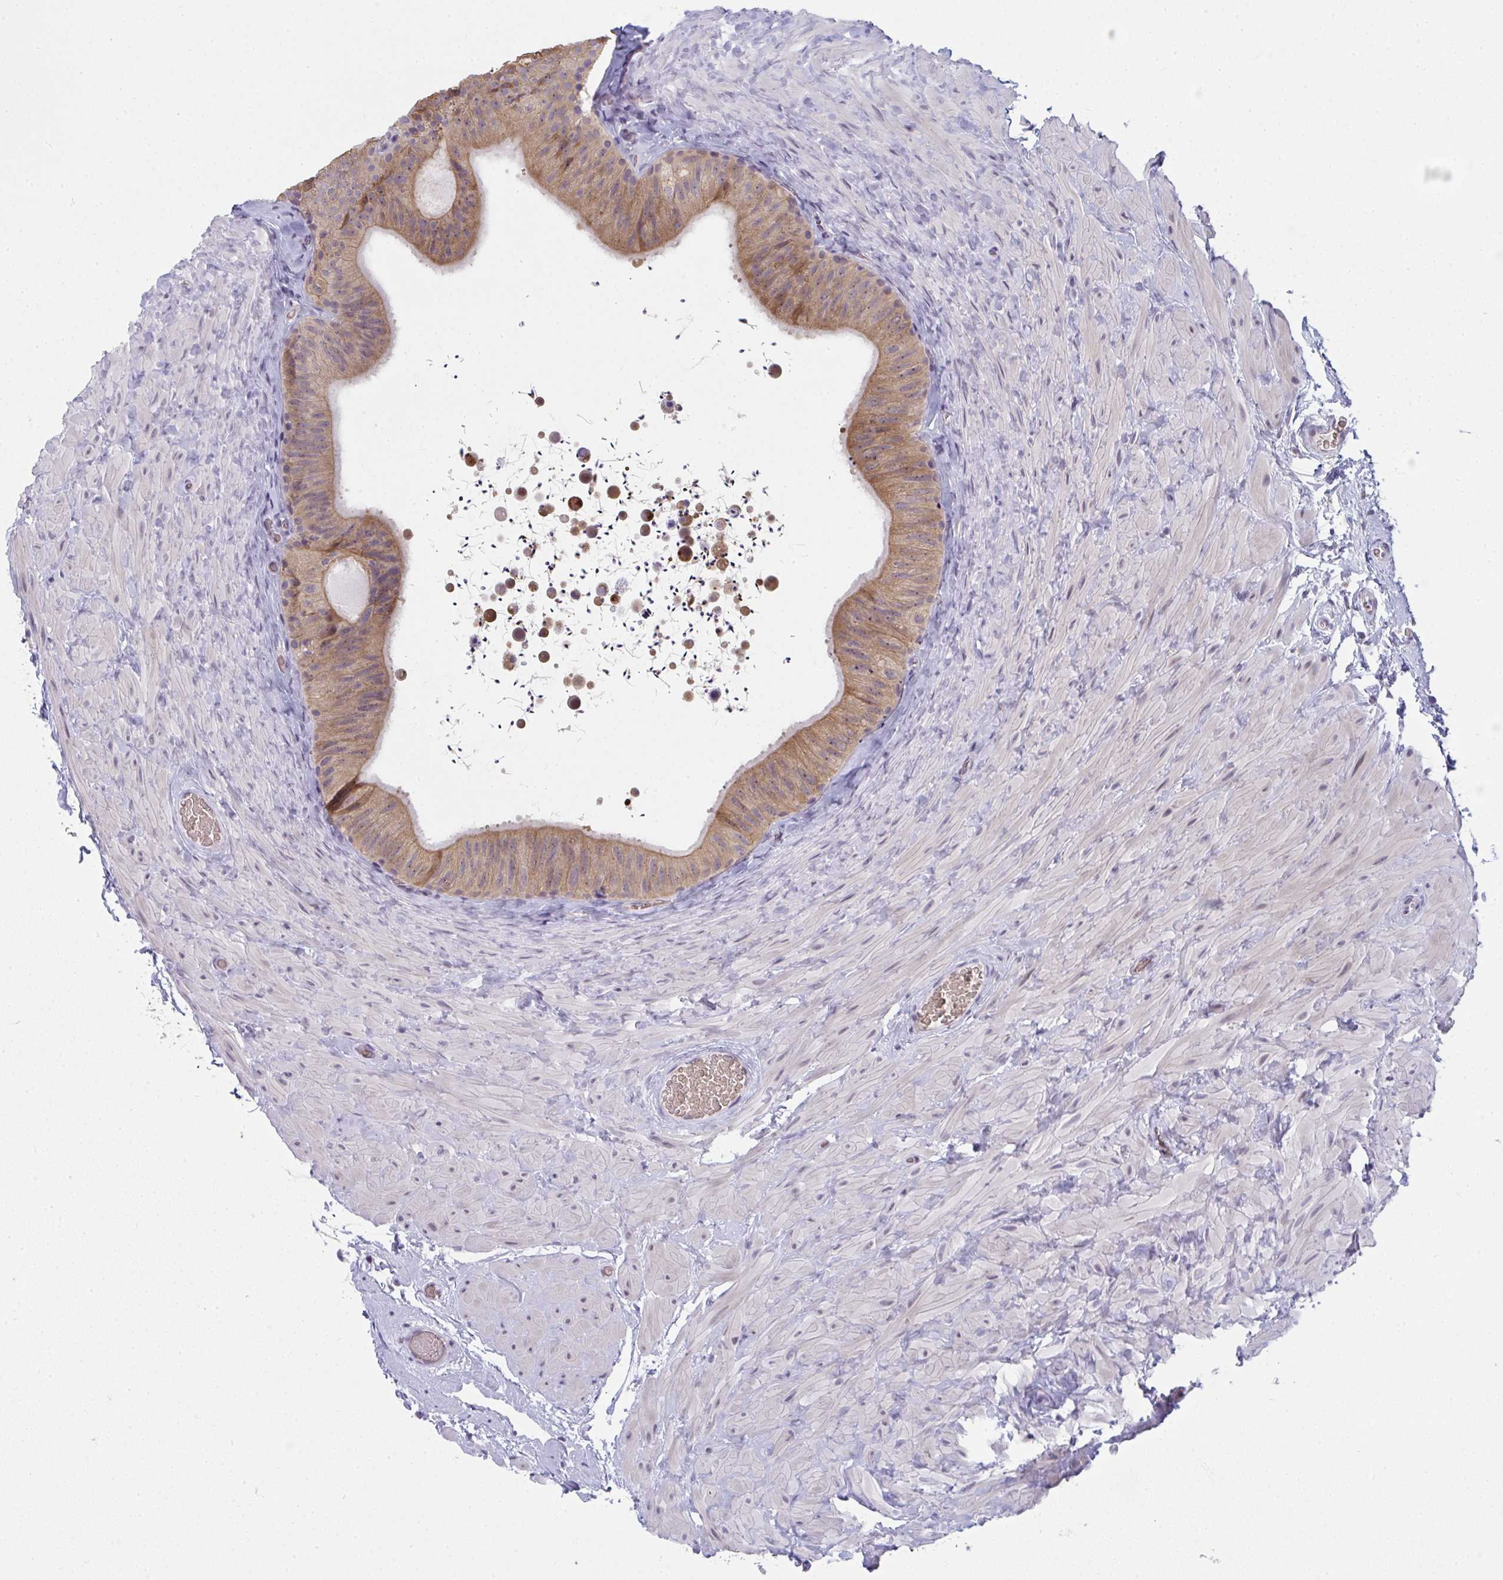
{"staining": {"intensity": "moderate", "quantity": ">75%", "location": "cytoplasmic/membranous,nuclear"}, "tissue": "epididymis", "cell_type": "Glandular cells", "image_type": "normal", "snomed": [{"axis": "morphology", "description": "Normal tissue, NOS"}, {"axis": "topography", "description": "Epididymis, spermatic cord, NOS"}, {"axis": "topography", "description": "Epididymis"}], "caption": "Protein expression analysis of unremarkable human epididymis reveals moderate cytoplasmic/membranous,nuclear positivity in about >75% of glandular cells.", "gene": "RIOK1", "patient": {"sex": "male", "age": 31}}